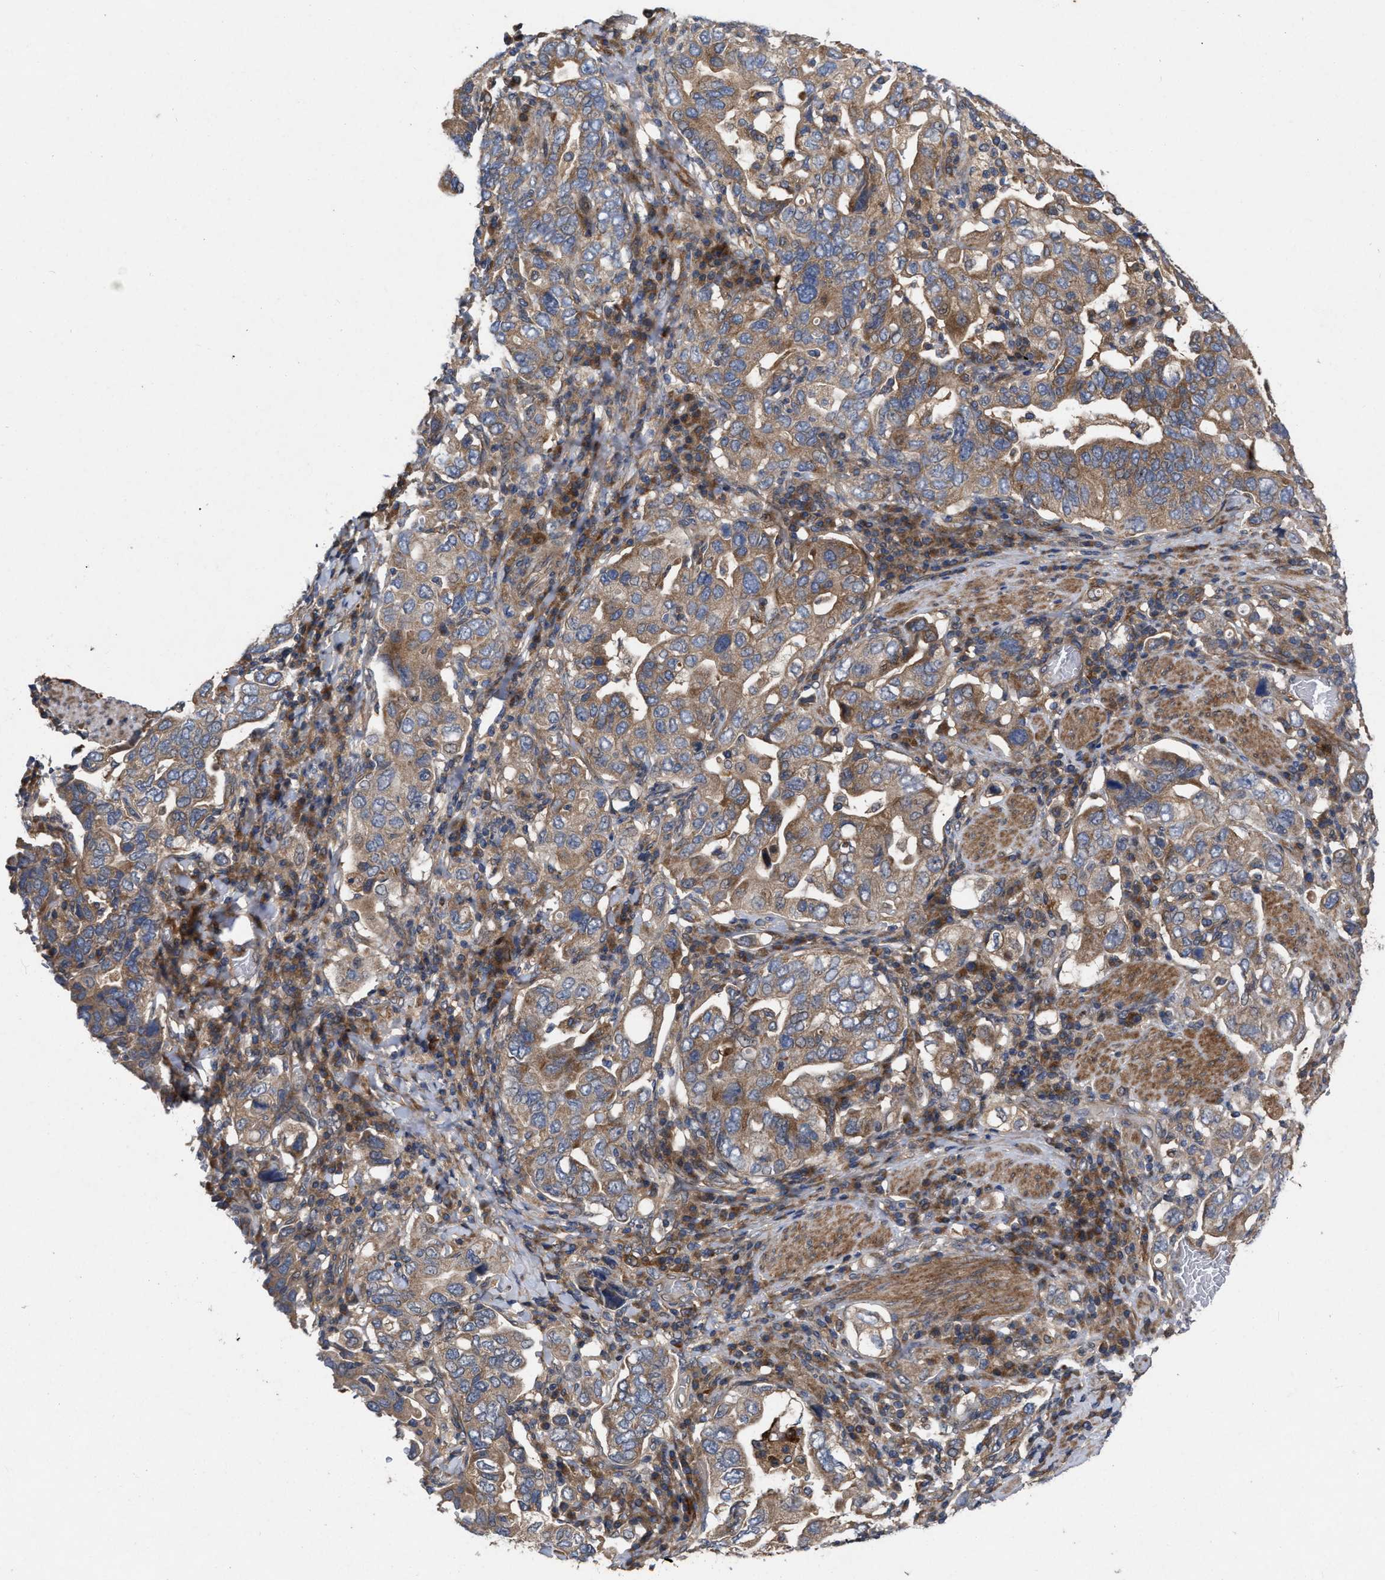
{"staining": {"intensity": "moderate", "quantity": ">75%", "location": "cytoplasmic/membranous"}, "tissue": "stomach cancer", "cell_type": "Tumor cells", "image_type": "cancer", "snomed": [{"axis": "morphology", "description": "Adenocarcinoma, NOS"}, {"axis": "topography", "description": "Stomach, upper"}], "caption": "Immunohistochemistry (IHC) photomicrograph of human adenocarcinoma (stomach) stained for a protein (brown), which shows medium levels of moderate cytoplasmic/membranous expression in approximately >75% of tumor cells.", "gene": "CDKN2C", "patient": {"sex": "male", "age": 62}}